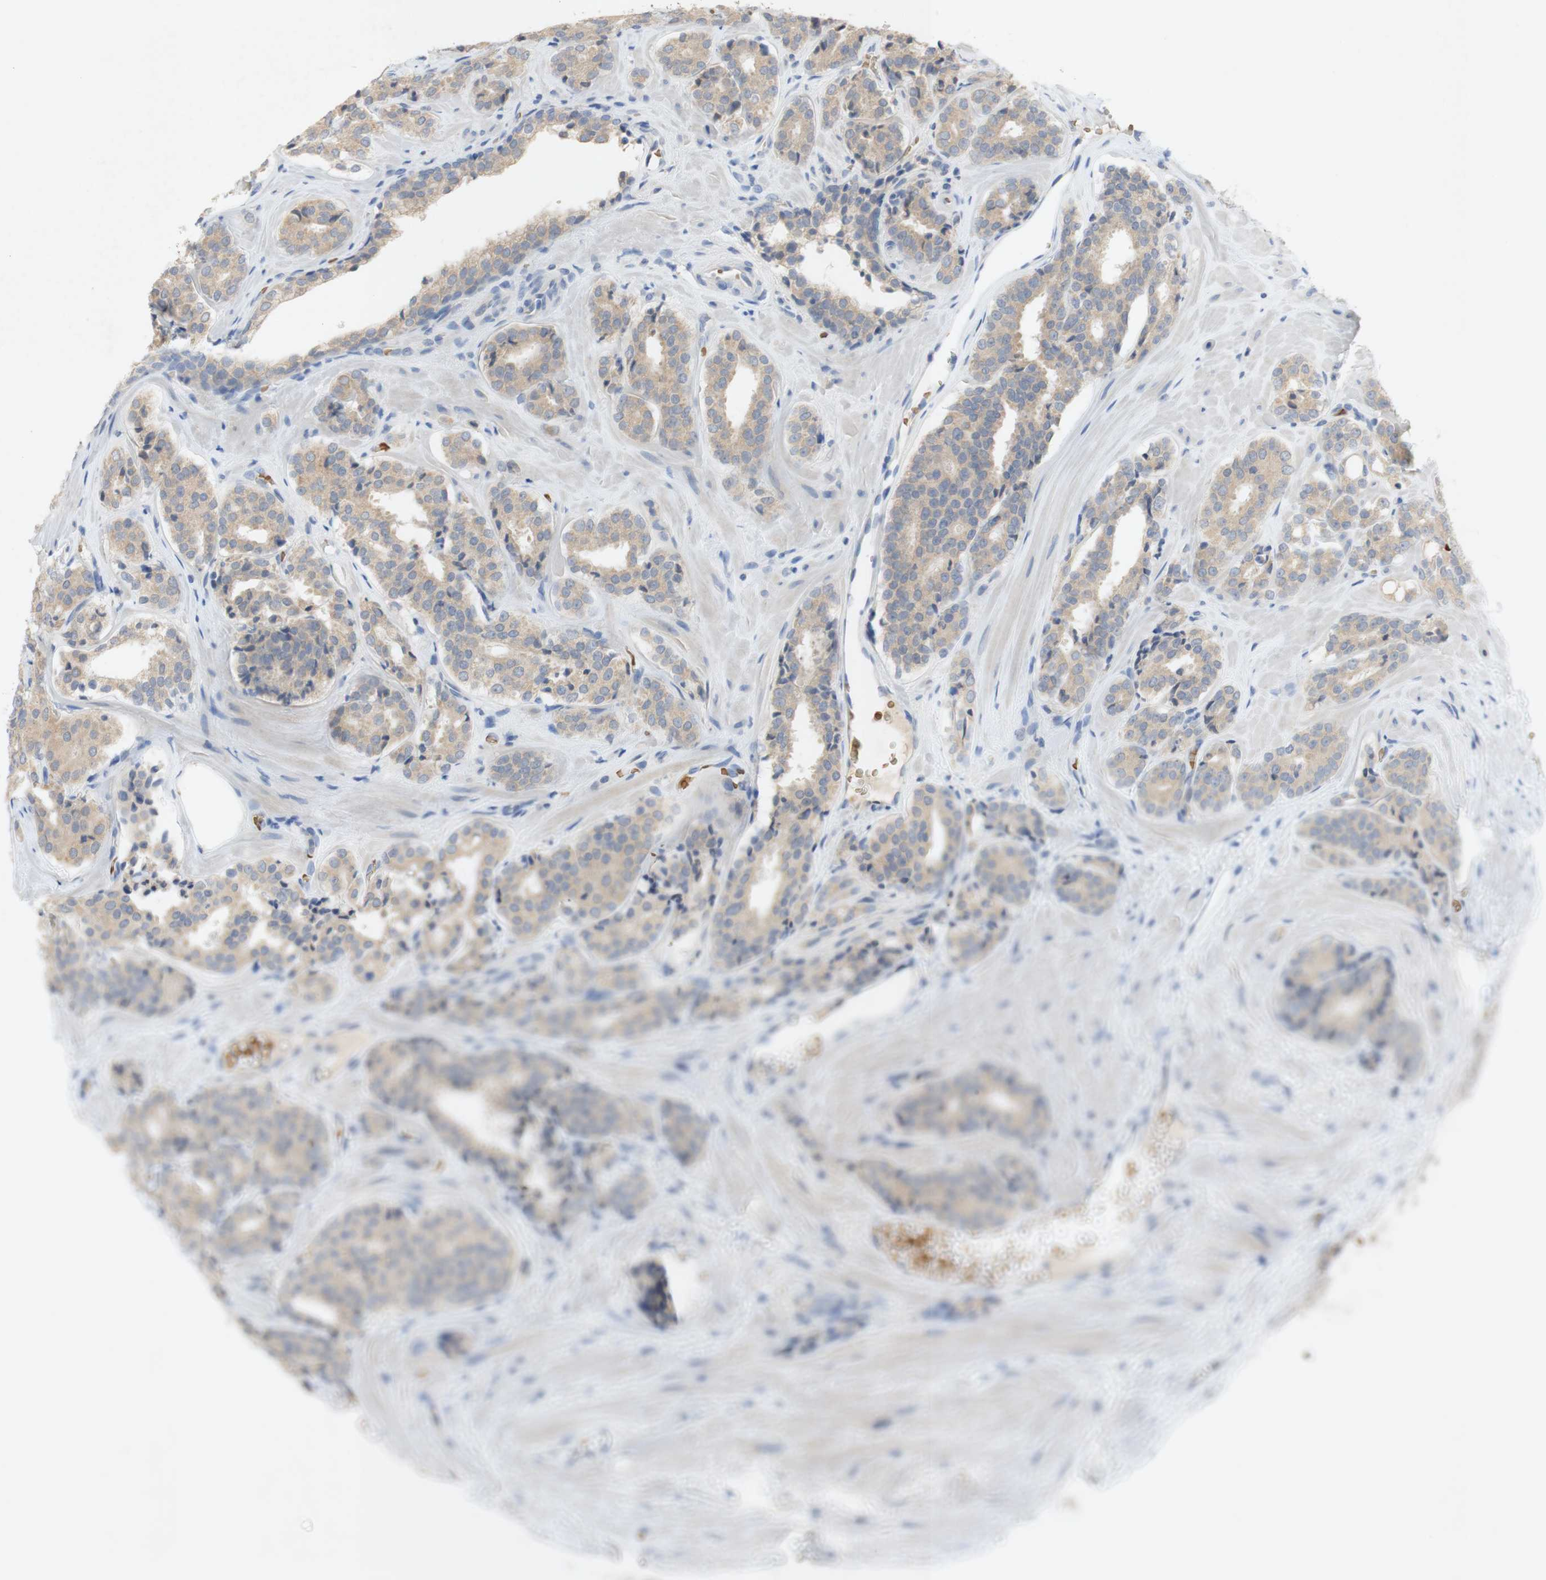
{"staining": {"intensity": "weak", "quantity": "25%-75%", "location": "cytoplasmic/membranous"}, "tissue": "prostate cancer", "cell_type": "Tumor cells", "image_type": "cancer", "snomed": [{"axis": "morphology", "description": "Adenocarcinoma, High grade"}, {"axis": "topography", "description": "Prostate"}], "caption": "Immunohistochemistry of human adenocarcinoma (high-grade) (prostate) shows low levels of weak cytoplasmic/membranous staining in about 25%-75% of tumor cells.", "gene": "EPO", "patient": {"sex": "male", "age": 60}}